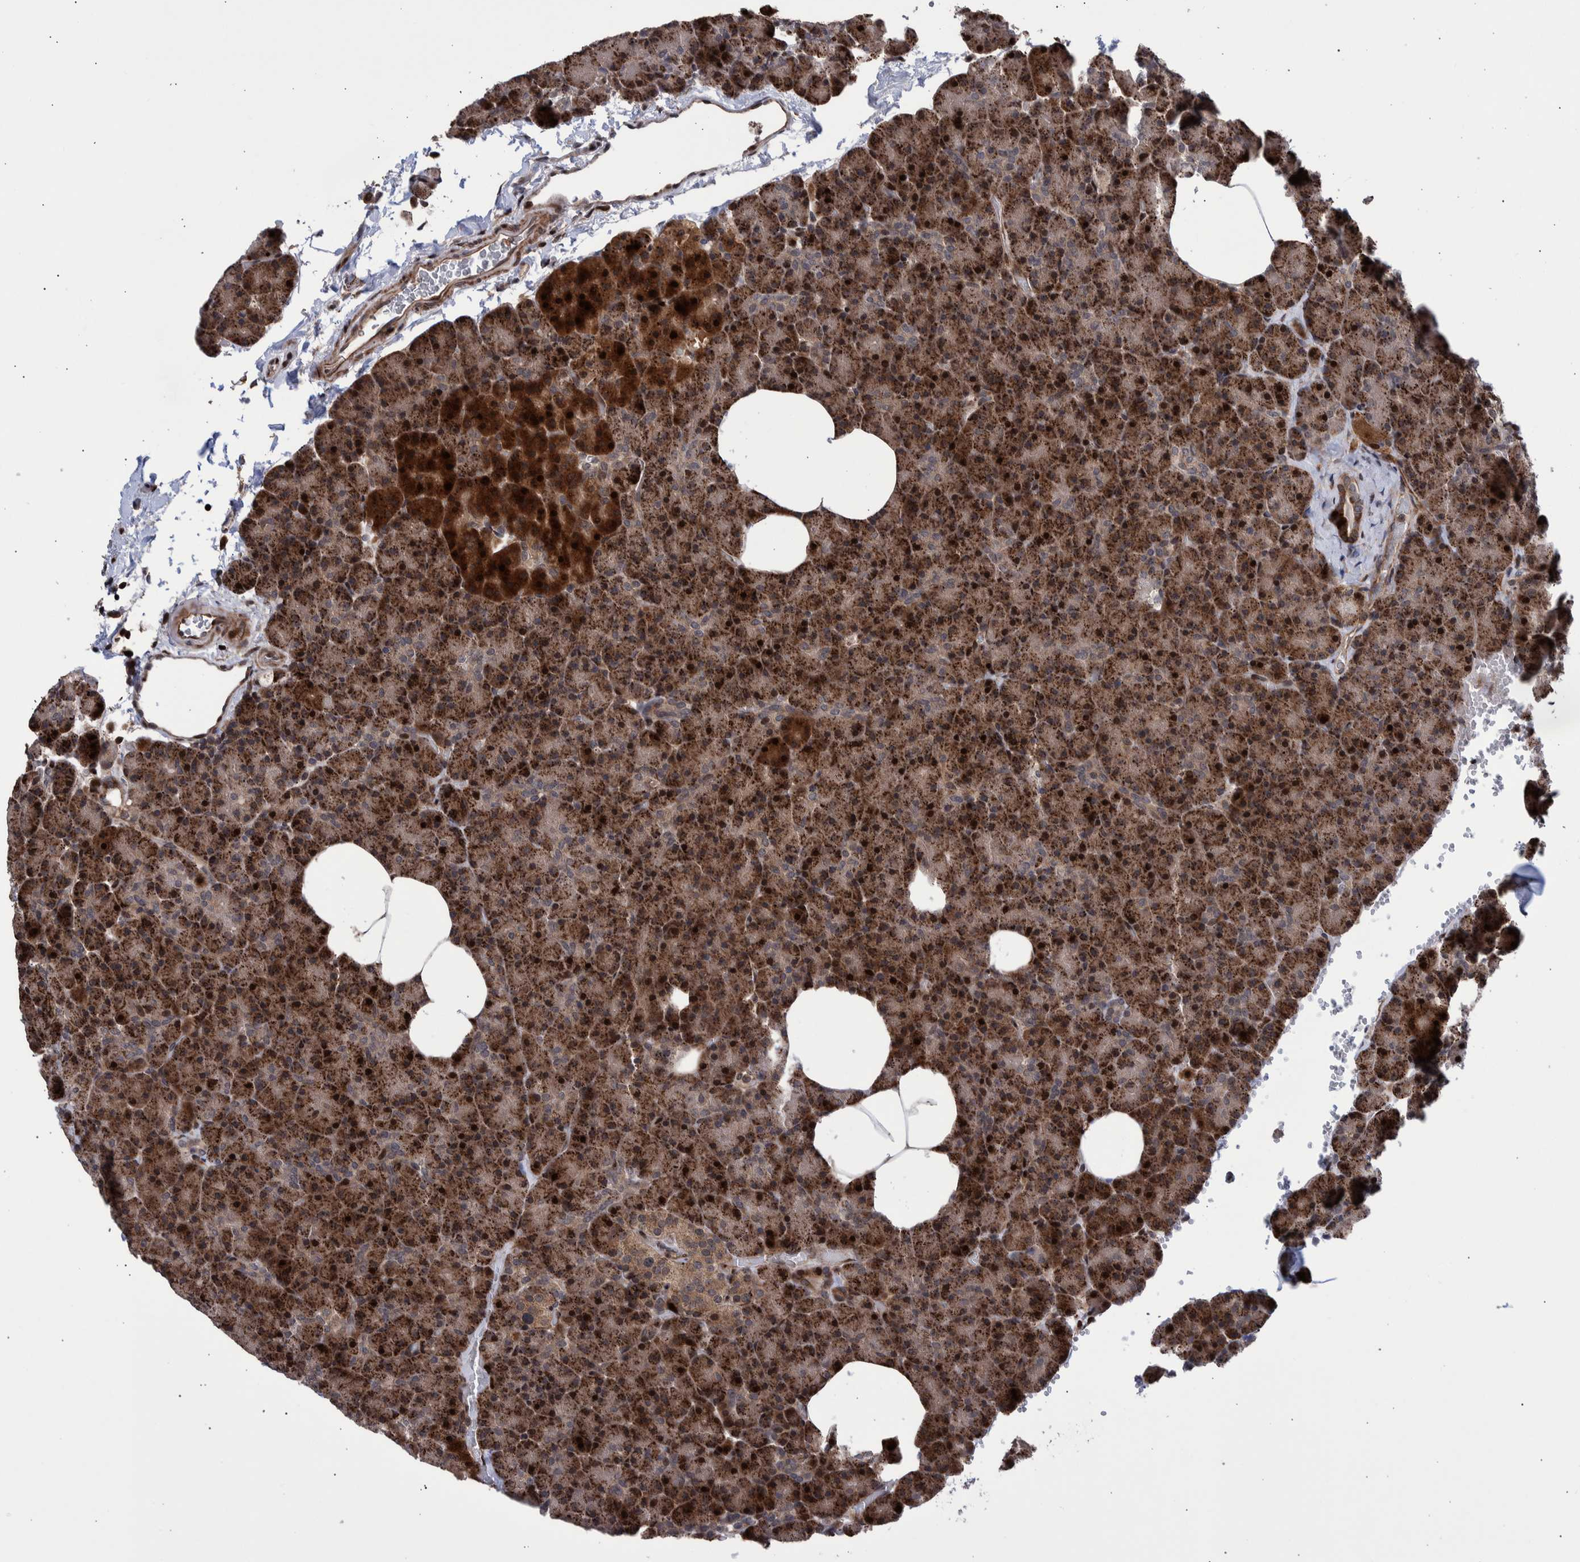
{"staining": {"intensity": "strong", "quantity": ">75%", "location": "cytoplasmic/membranous,nuclear"}, "tissue": "pancreas", "cell_type": "Exocrine glandular cells", "image_type": "normal", "snomed": [{"axis": "morphology", "description": "Normal tissue, NOS"}, {"axis": "morphology", "description": "Carcinoid, malignant, NOS"}, {"axis": "topography", "description": "Pancreas"}], "caption": "Protein staining reveals strong cytoplasmic/membranous,nuclear staining in about >75% of exocrine glandular cells in normal pancreas.", "gene": "SHISA6", "patient": {"sex": "female", "age": 35}}